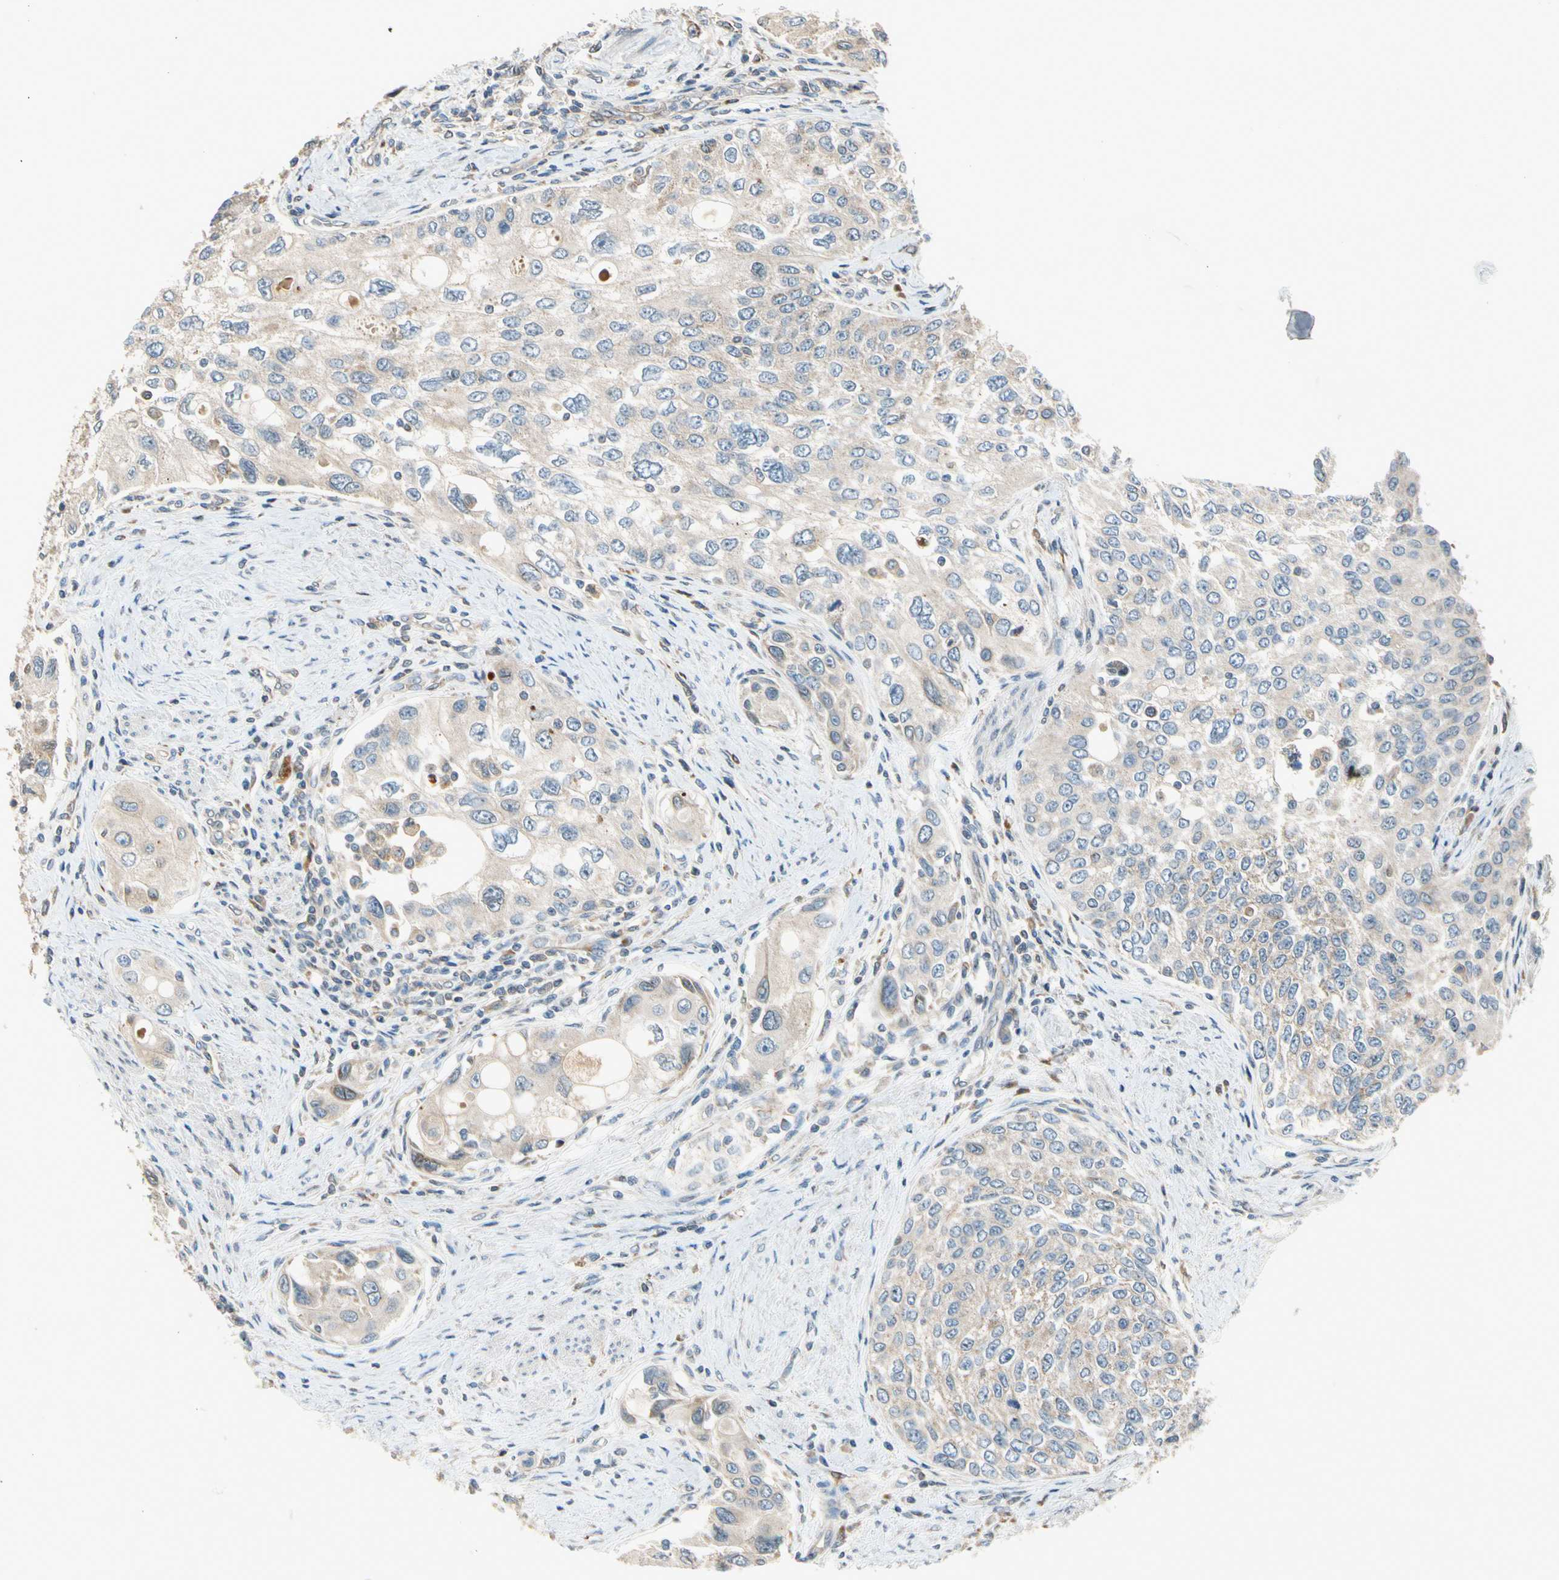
{"staining": {"intensity": "weak", "quantity": "25%-75%", "location": "cytoplasmic/membranous"}, "tissue": "urothelial cancer", "cell_type": "Tumor cells", "image_type": "cancer", "snomed": [{"axis": "morphology", "description": "Urothelial carcinoma, High grade"}, {"axis": "topography", "description": "Urinary bladder"}], "caption": "Protein staining exhibits weak cytoplasmic/membranous staining in approximately 25%-75% of tumor cells in urothelial cancer.", "gene": "NPHP3", "patient": {"sex": "female", "age": 56}}